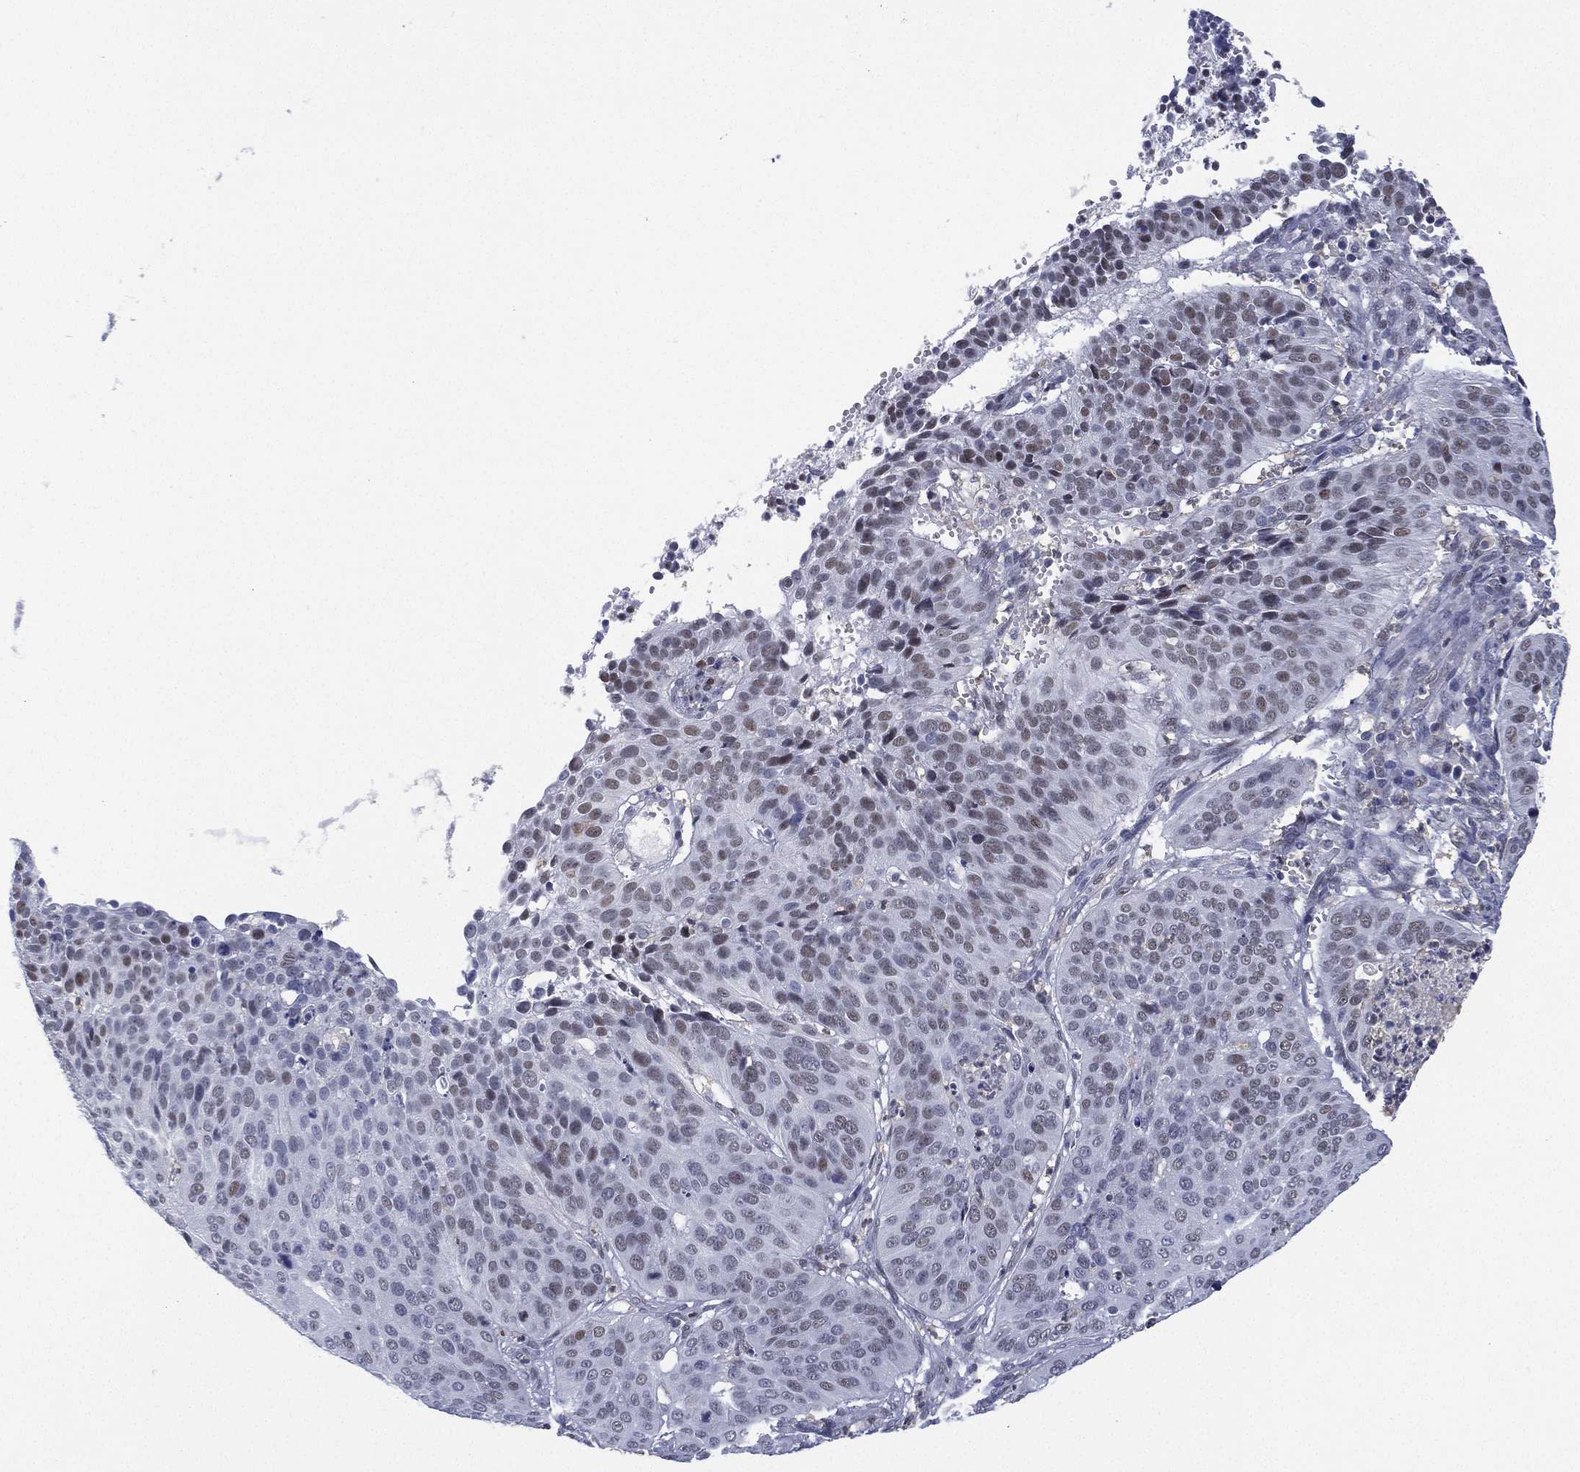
{"staining": {"intensity": "weak", "quantity": "<25%", "location": "nuclear"}, "tissue": "cervical cancer", "cell_type": "Tumor cells", "image_type": "cancer", "snomed": [{"axis": "morphology", "description": "Normal tissue, NOS"}, {"axis": "morphology", "description": "Squamous cell carcinoma, NOS"}, {"axis": "topography", "description": "Cervix"}], "caption": "The micrograph demonstrates no staining of tumor cells in cervical cancer (squamous cell carcinoma).", "gene": "ZNF711", "patient": {"sex": "female", "age": 39}}